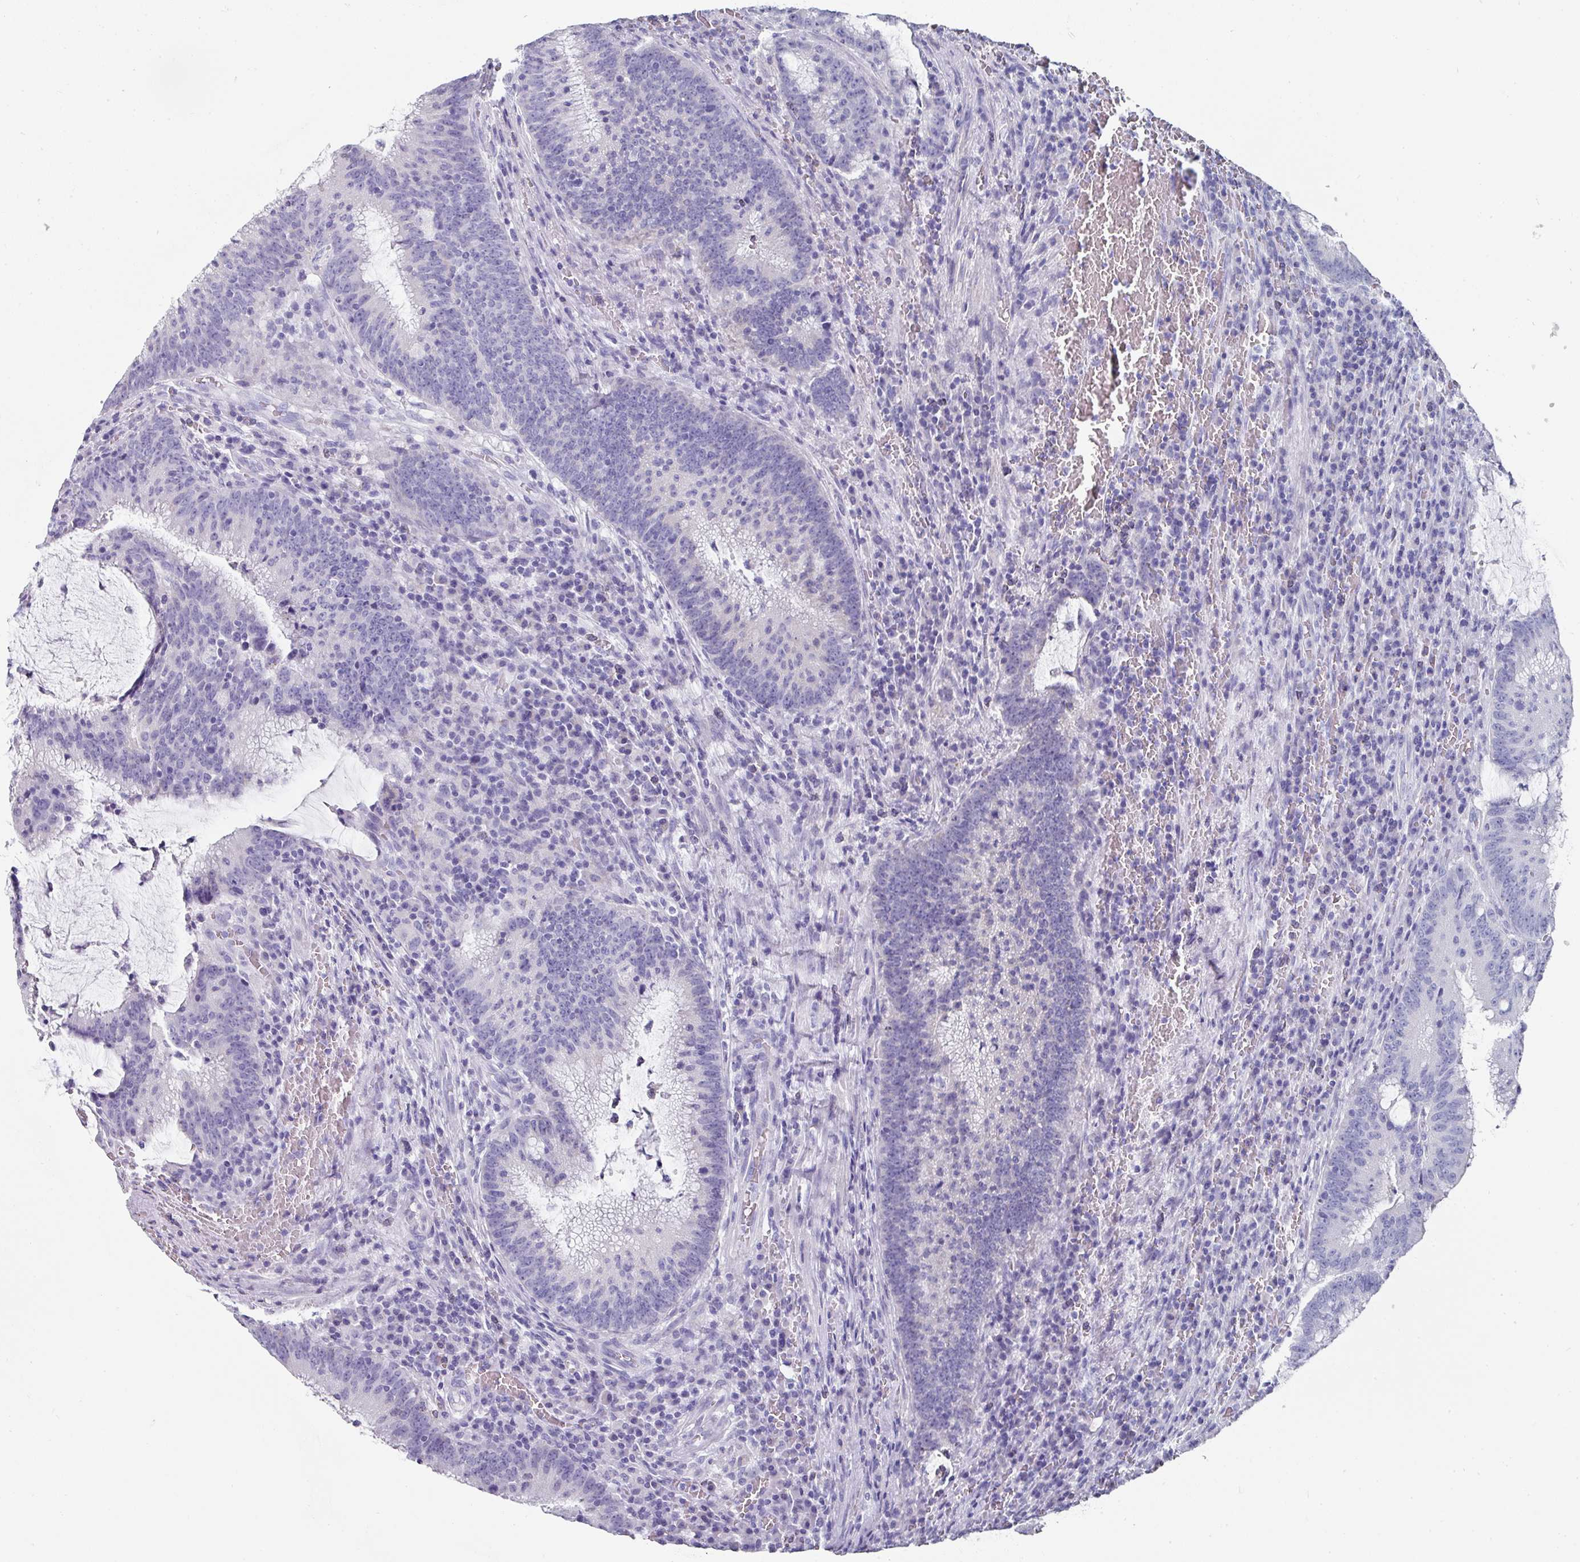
{"staining": {"intensity": "negative", "quantity": "none", "location": "none"}, "tissue": "colorectal cancer", "cell_type": "Tumor cells", "image_type": "cancer", "snomed": [{"axis": "morphology", "description": "Adenocarcinoma, NOS"}, {"axis": "topography", "description": "Rectum"}], "caption": "This photomicrograph is of colorectal cancer stained with IHC to label a protein in brown with the nuclei are counter-stained blue. There is no staining in tumor cells.", "gene": "SETBP1", "patient": {"sex": "female", "age": 77}}